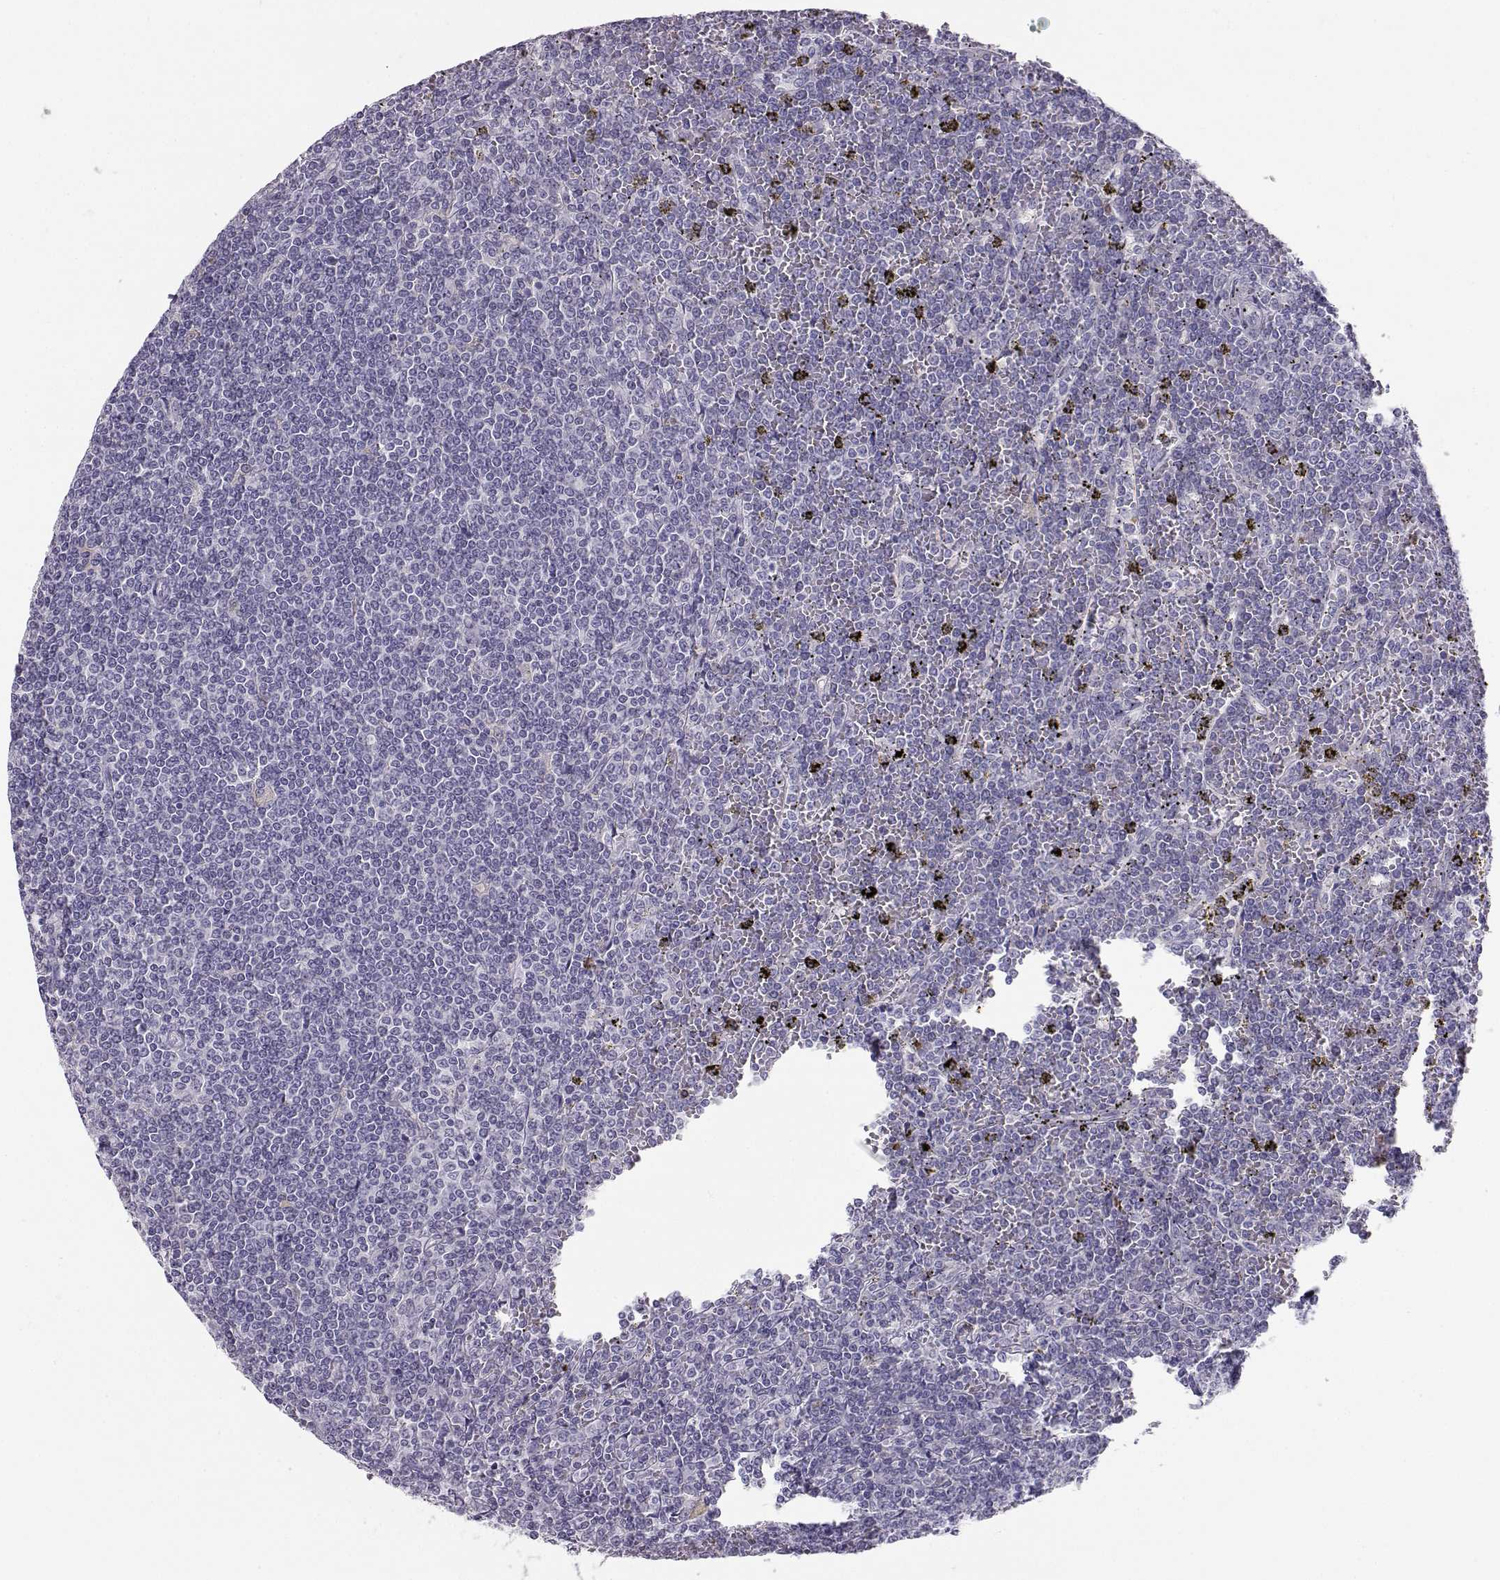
{"staining": {"intensity": "negative", "quantity": "none", "location": "none"}, "tissue": "lymphoma", "cell_type": "Tumor cells", "image_type": "cancer", "snomed": [{"axis": "morphology", "description": "Malignant lymphoma, non-Hodgkin's type, Low grade"}, {"axis": "topography", "description": "Spleen"}], "caption": "Lymphoma stained for a protein using IHC reveals no positivity tumor cells.", "gene": "NUTM1", "patient": {"sex": "female", "age": 19}}